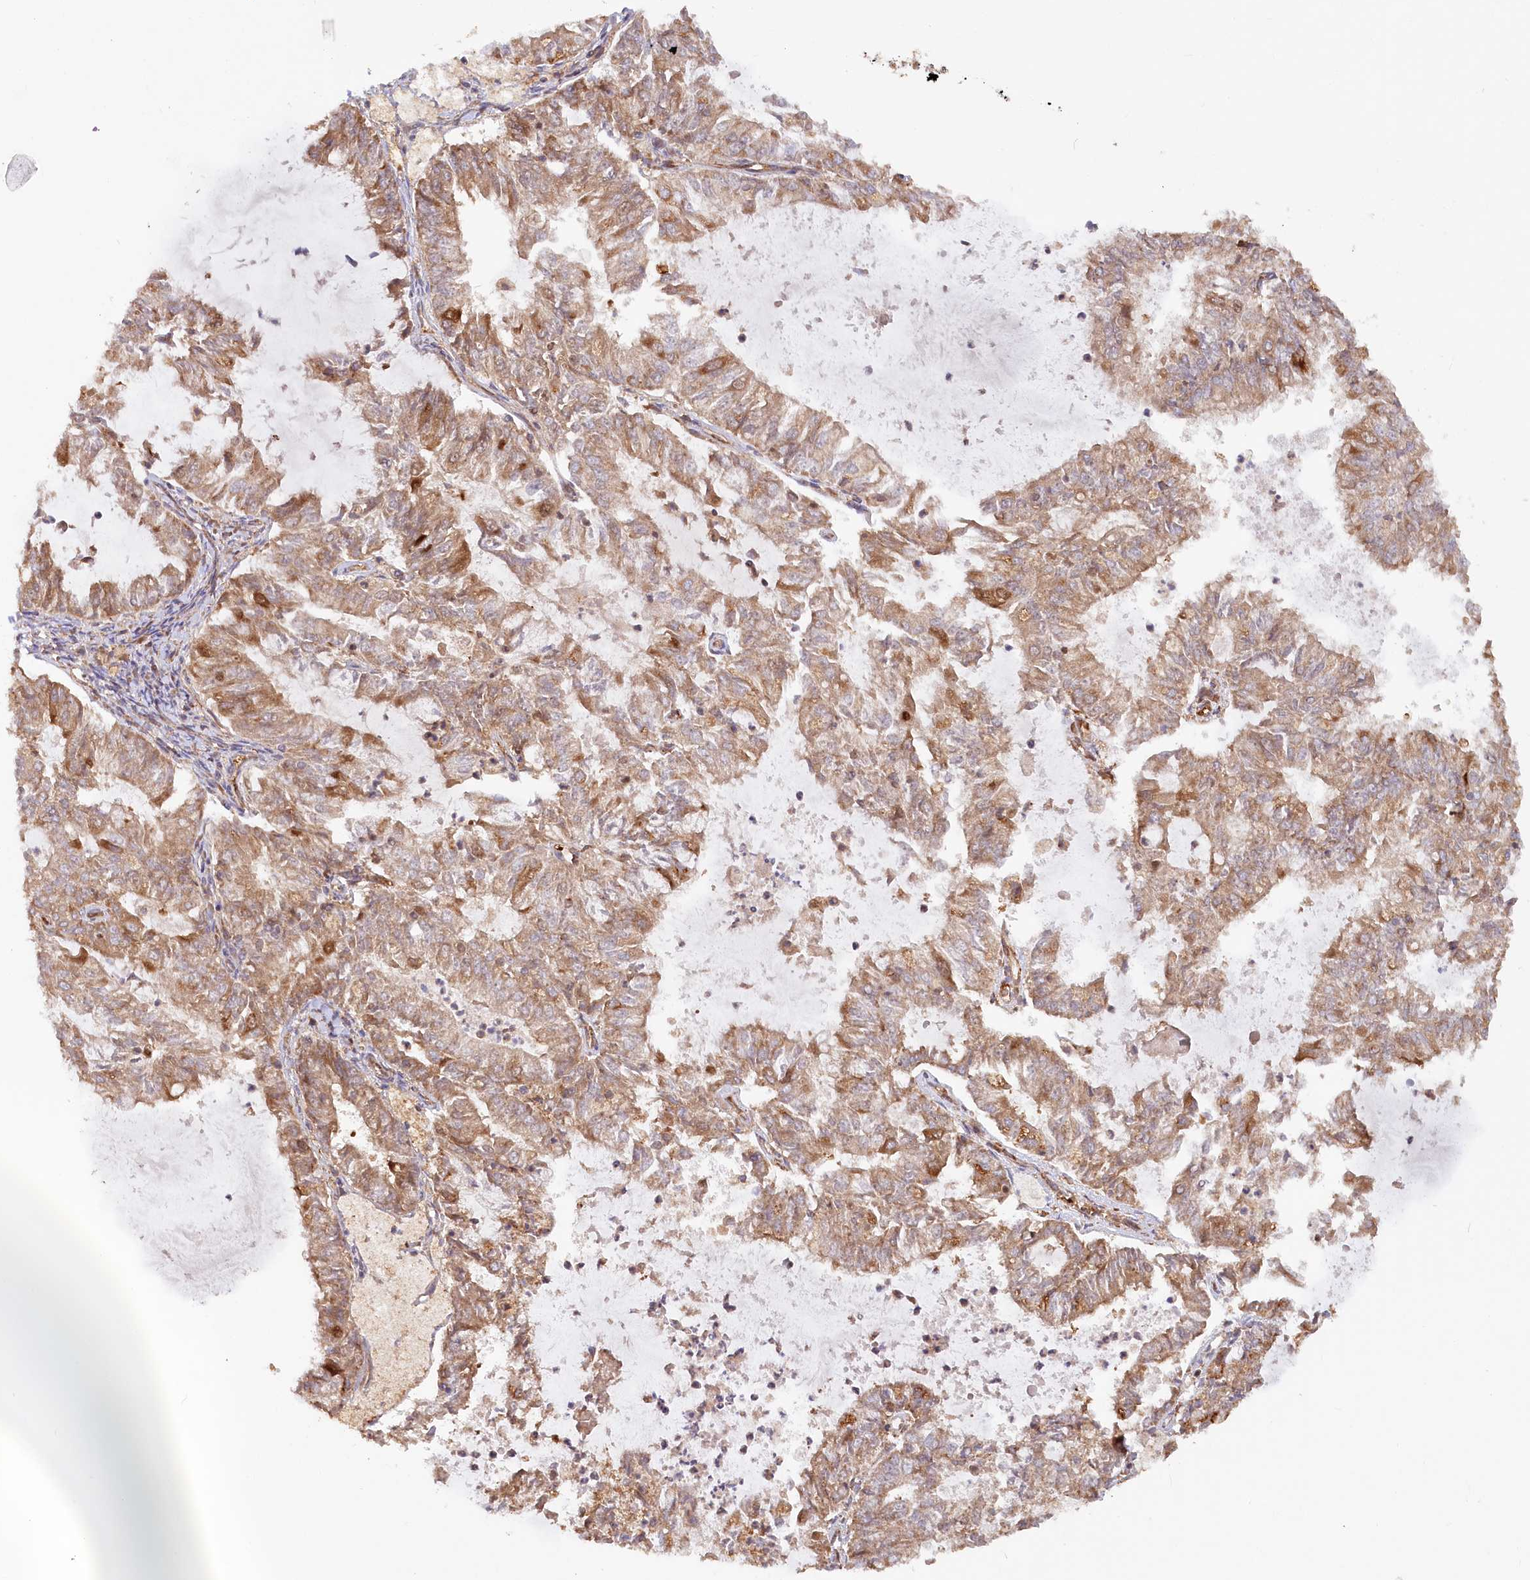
{"staining": {"intensity": "moderate", "quantity": ">75%", "location": "cytoplasmic/membranous"}, "tissue": "endometrial cancer", "cell_type": "Tumor cells", "image_type": "cancer", "snomed": [{"axis": "morphology", "description": "Adenocarcinoma, NOS"}, {"axis": "topography", "description": "Endometrium"}], "caption": "Endometrial adenocarcinoma was stained to show a protein in brown. There is medium levels of moderate cytoplasmic/membranous staining in about >75% of tumor cells.", "gene": "PAIP2", "patient": {"sex": "female", "age": 57}}